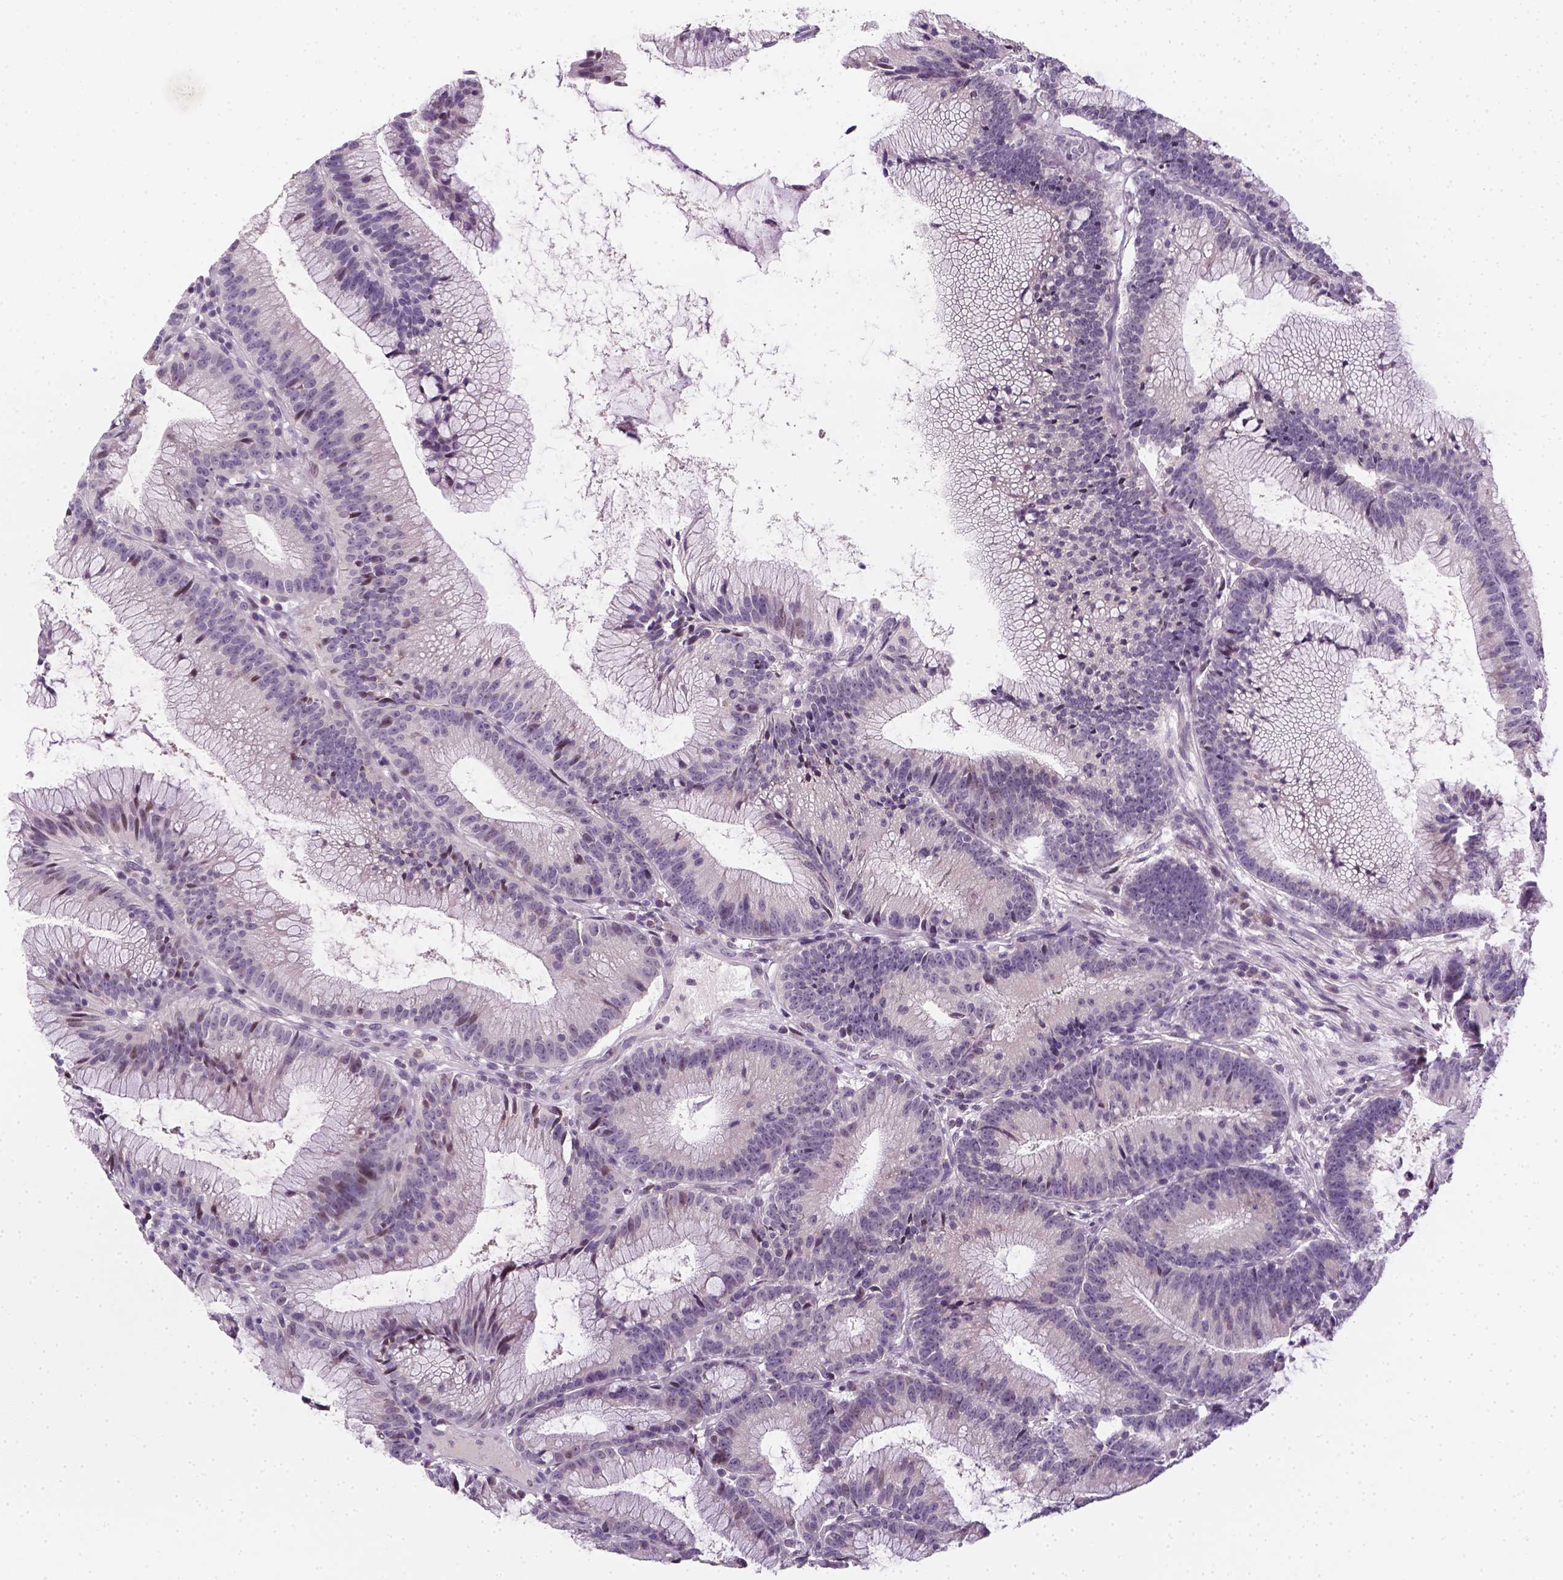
{"staining": {"intensity": "negative", "quantity": "none", "location": "none"}, "tissue": "colorectal cancer", "cell_type": "Tumor cells", "image_type": "cancer", "snomed": [{"axis": "morphology", "description": "Adenocarcinoma, NOS"}, {"axis": "topography", "description": "Colon"}], "caption": "Micrograph shows no protein staining in tumor cells of colorectal cancer tissue.", "gene": "MAGEB3", "patient": {"sex": "female", "age": 78}}